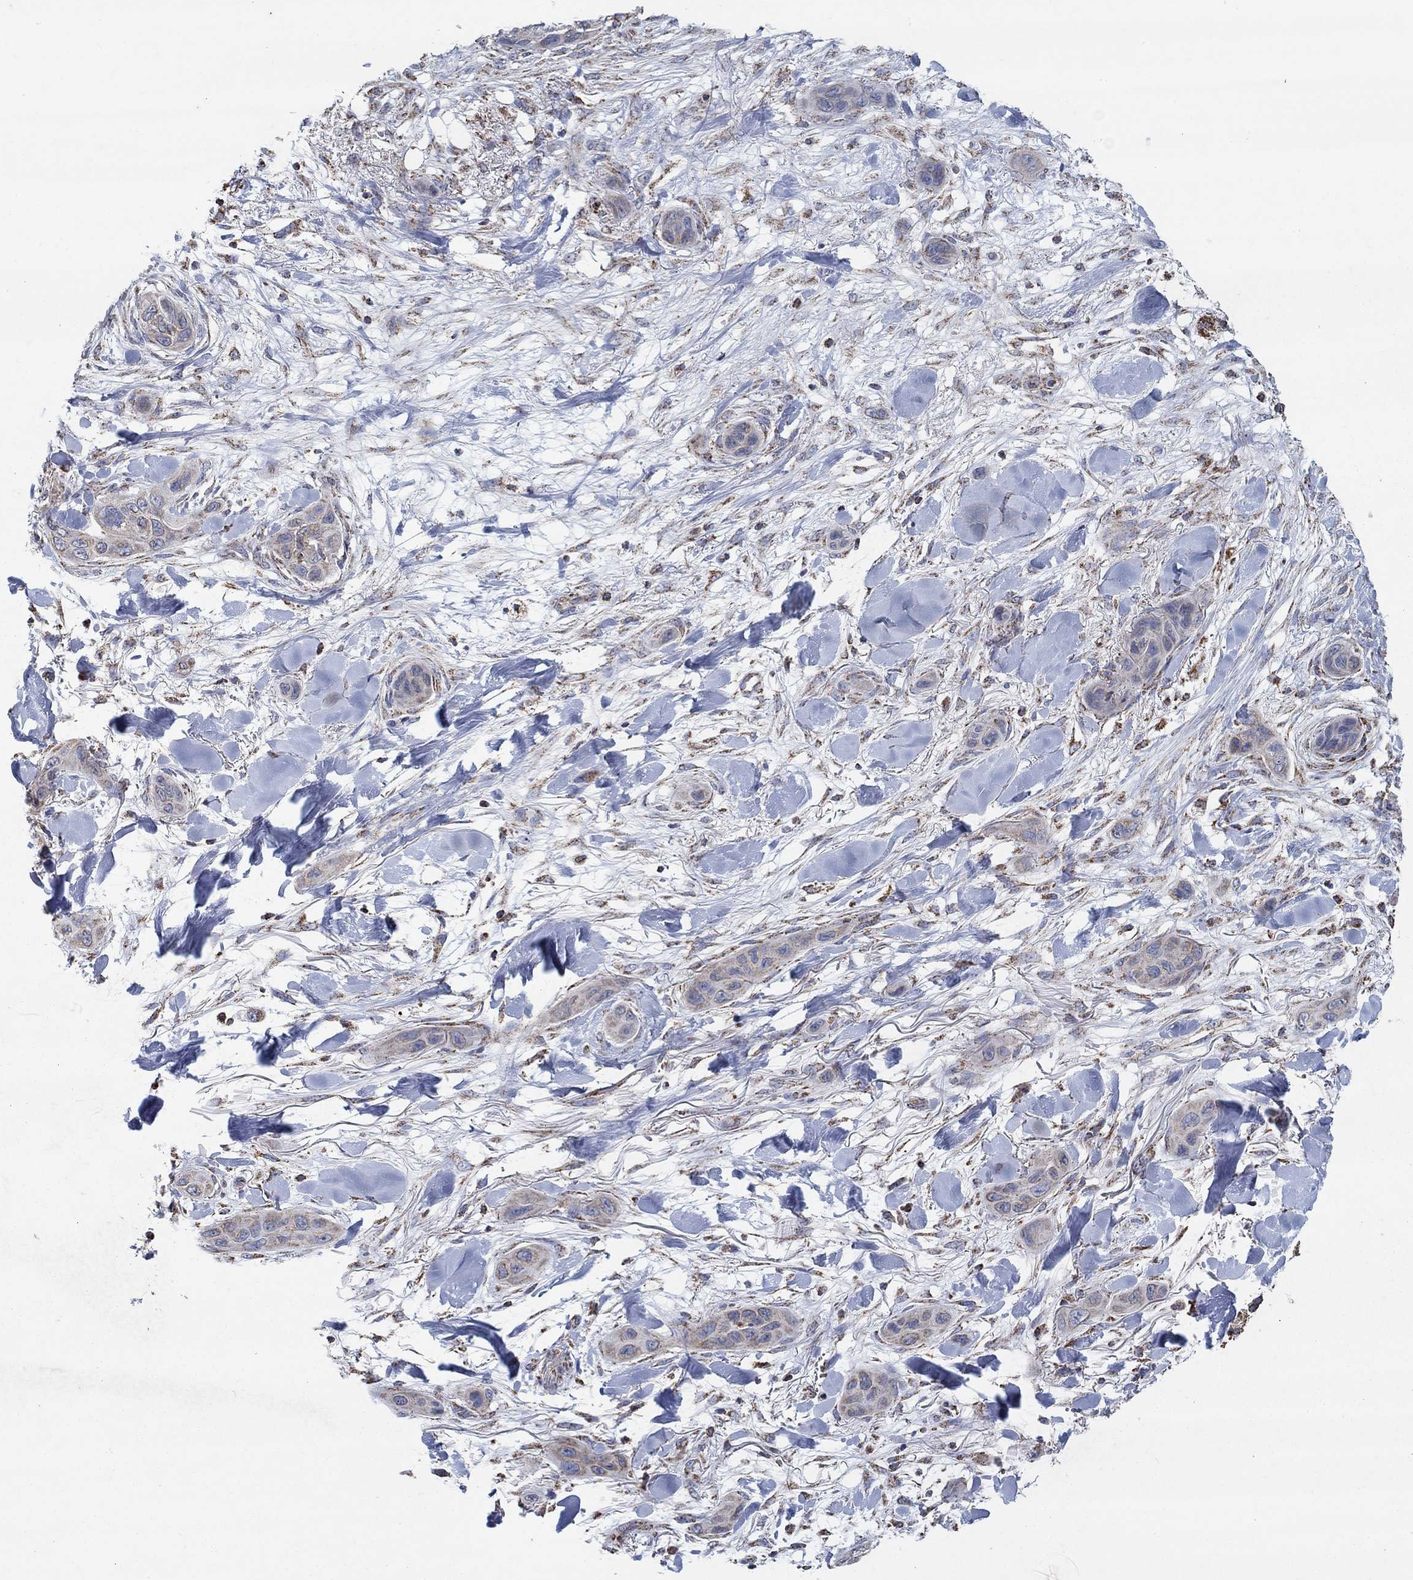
{"staining": {"intensity": "weak", "quantity": "25%-75%", "location": "cytoplasmic/membranous"}, "tissue": "skin cancer", "cell_type": "Tumor cells", "image_type": "cancer", "snomed": [{"axis": "morphology", "description": "Squamous cell carcinoma, NOS"}, {"axis": "topography", "description": "Skin"}], "caption": "An immunohistochemistry histopathology image of tumor tissue is shown. Protein staining in brown shows weak cytoplasmic/membranous positivity in skin cancer within tumor cells. The protein of interest is stained brown, and the nuclei are stained in blue (DAB IHC with brightfield microscopy, high magnification).", "gene": "C9orf85", "patient": {"sex": "male", "age": 78}}